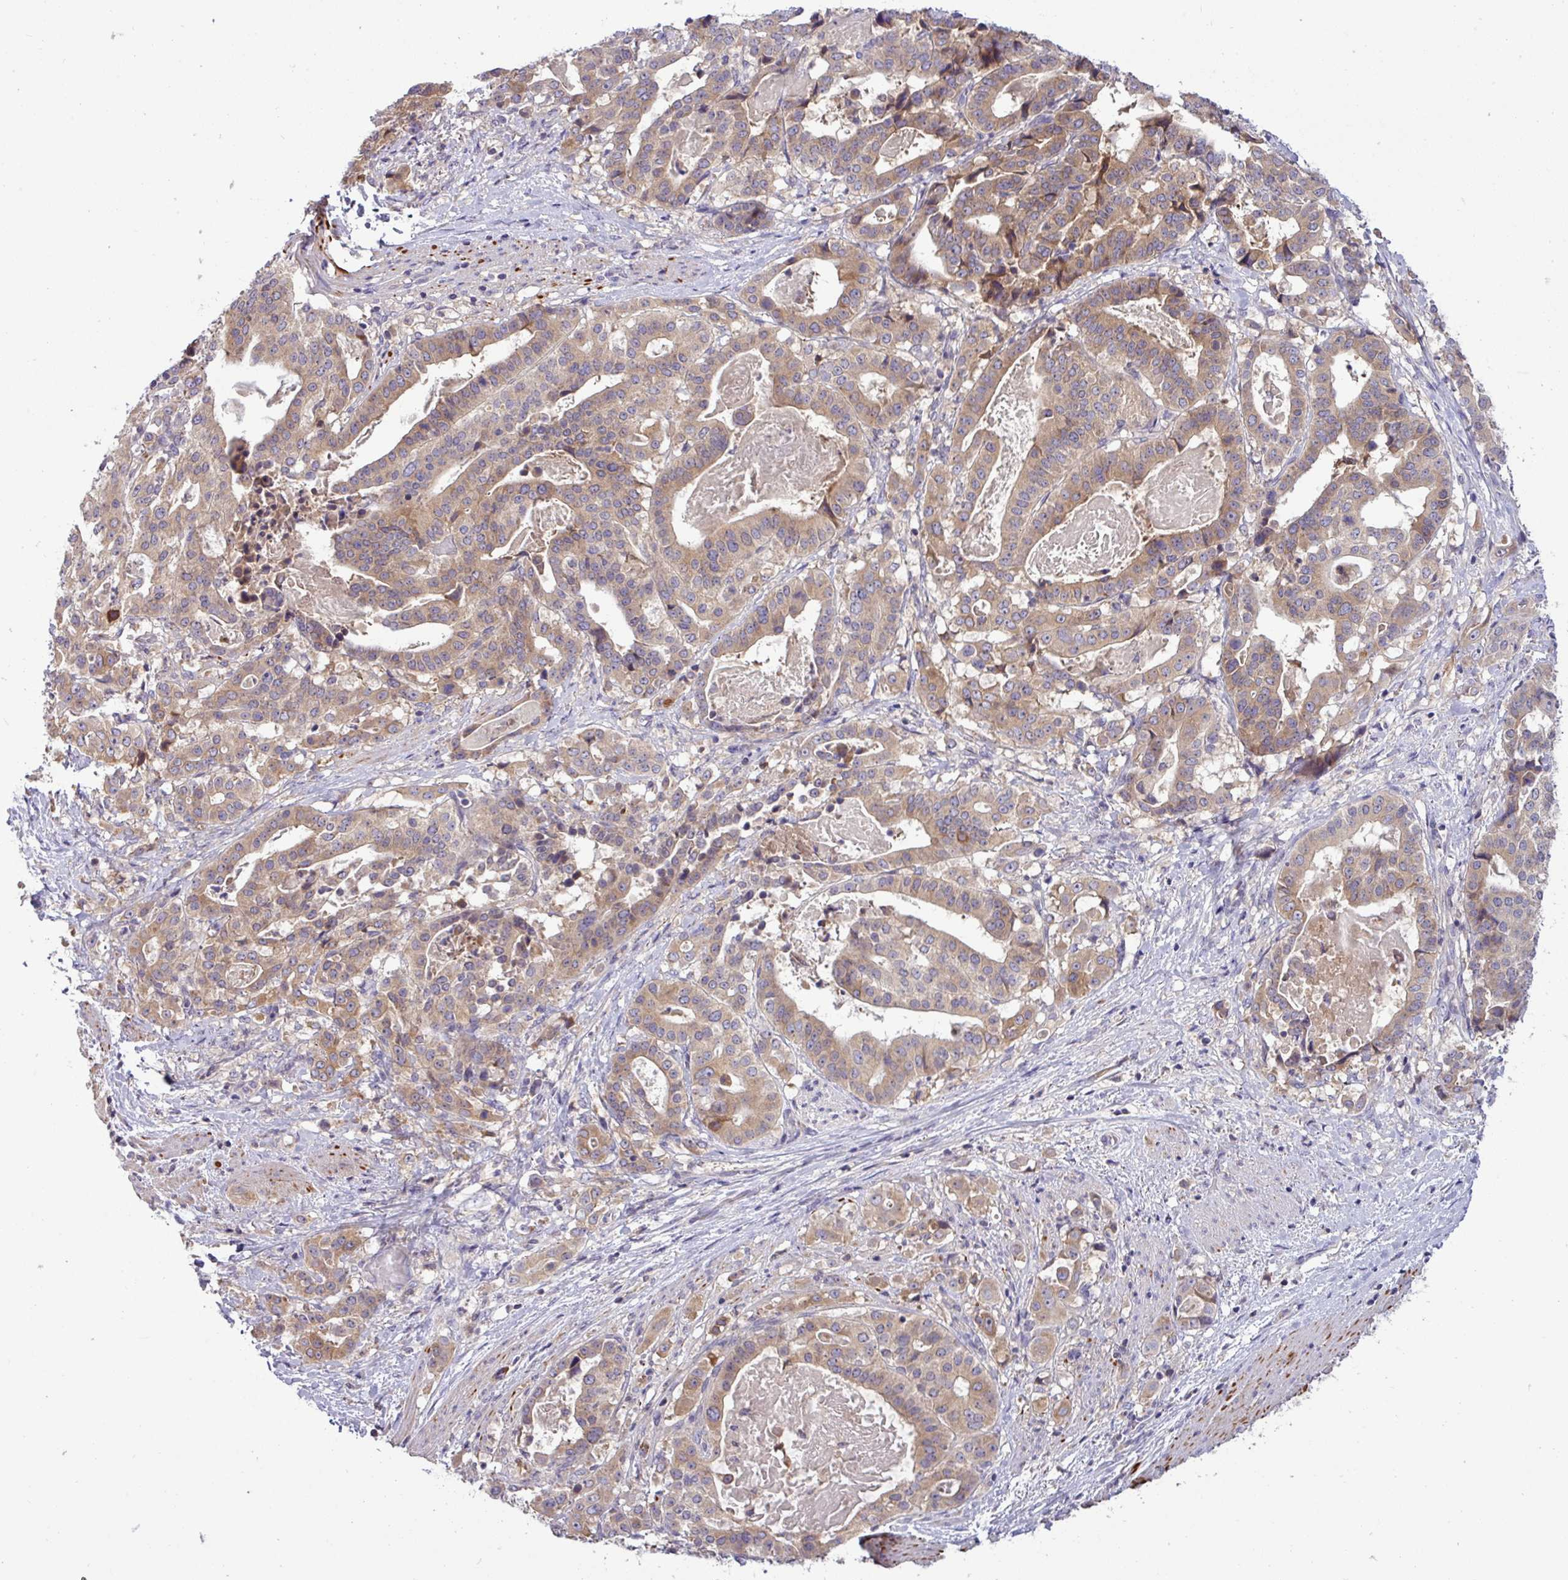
{"staining": {"intensity": "moderate", "quantity": ">75%", "location": "cytoplasmic/membranous"}, "tissue": "stomach cancer", "cell_type": "Tumor cells", "image_type": "cancer", "snomed": [{"axis": "morphology", "description": "Adenocarcinoma, NOS"}, {"axis": "topography", "description": "Stomach"}], "caption": "Moderate cytoplasmic/membranous protein positivity is seen in about >75% of tumor cells in adenocarcinoma (stomach). The protein is shown in brown color, while the nuclei are stained blue.", "gene": "TMEM62", "patient": {"sex": "male", "age": 48}}